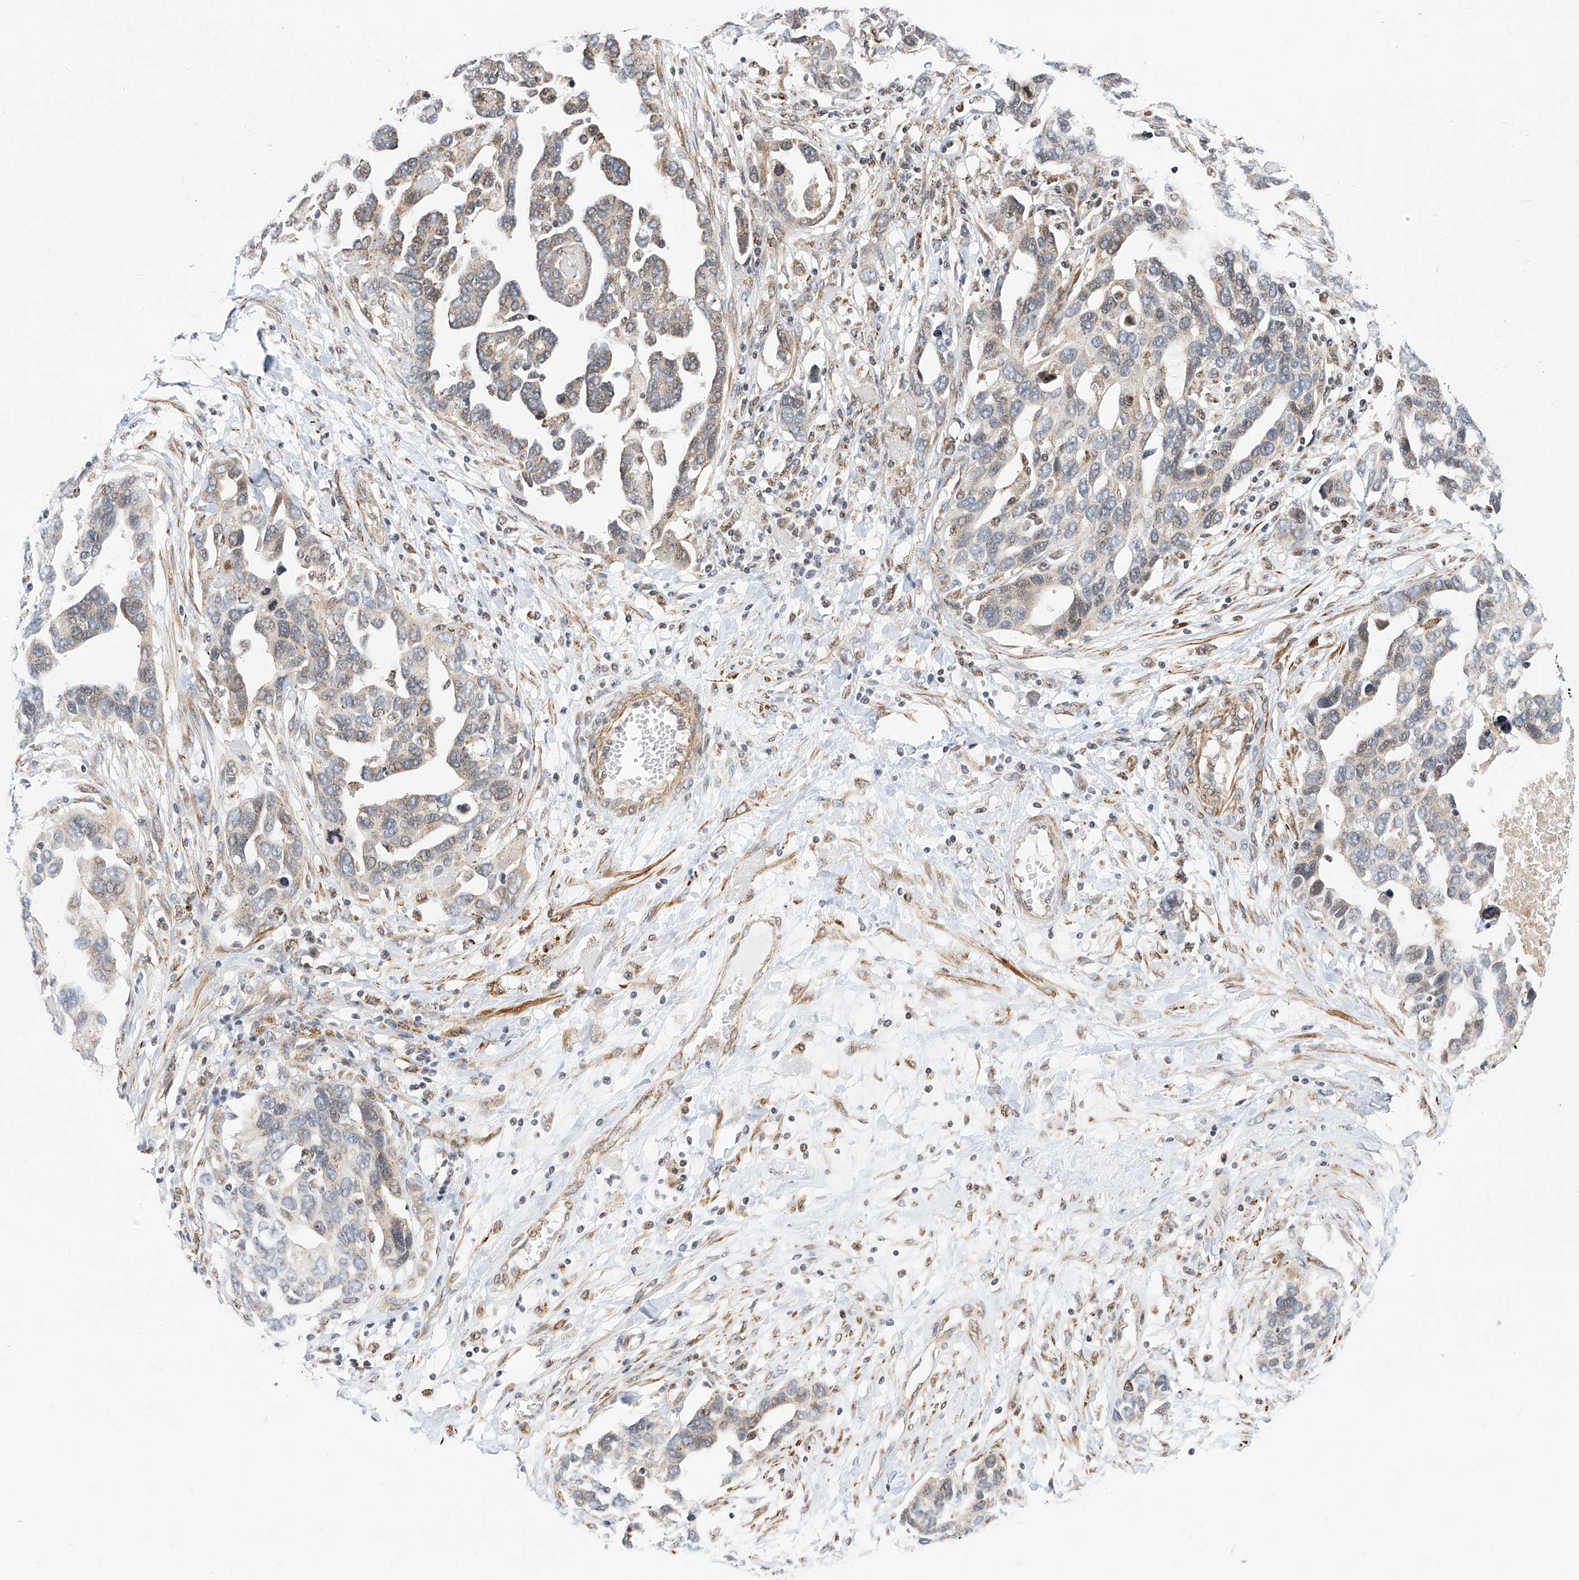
{"staining": {"intensity": "weak", "quantity": ">75%", "location": "cytoplasmic/membranous"}, "tissue": "ovarian cancer", "cell_type": "Tumor cells", "image_type": "cancer", "snomed": [{"axis": "morphology", "description": "Cystadenocarcinoma, serous, NOS"}, {"axis": "topography", "description": "Ovary"}], "caption": "Serous cystadenocarcinoma (ovarian) stained for a protein reveals weak cytoplasmic/membranous positivity in tumor cells. (DAB IHC, brown staining for protein, blue staining for nuclei).", "gene": "TTLL8", "patient": {"sex": "female", "age": 54}}